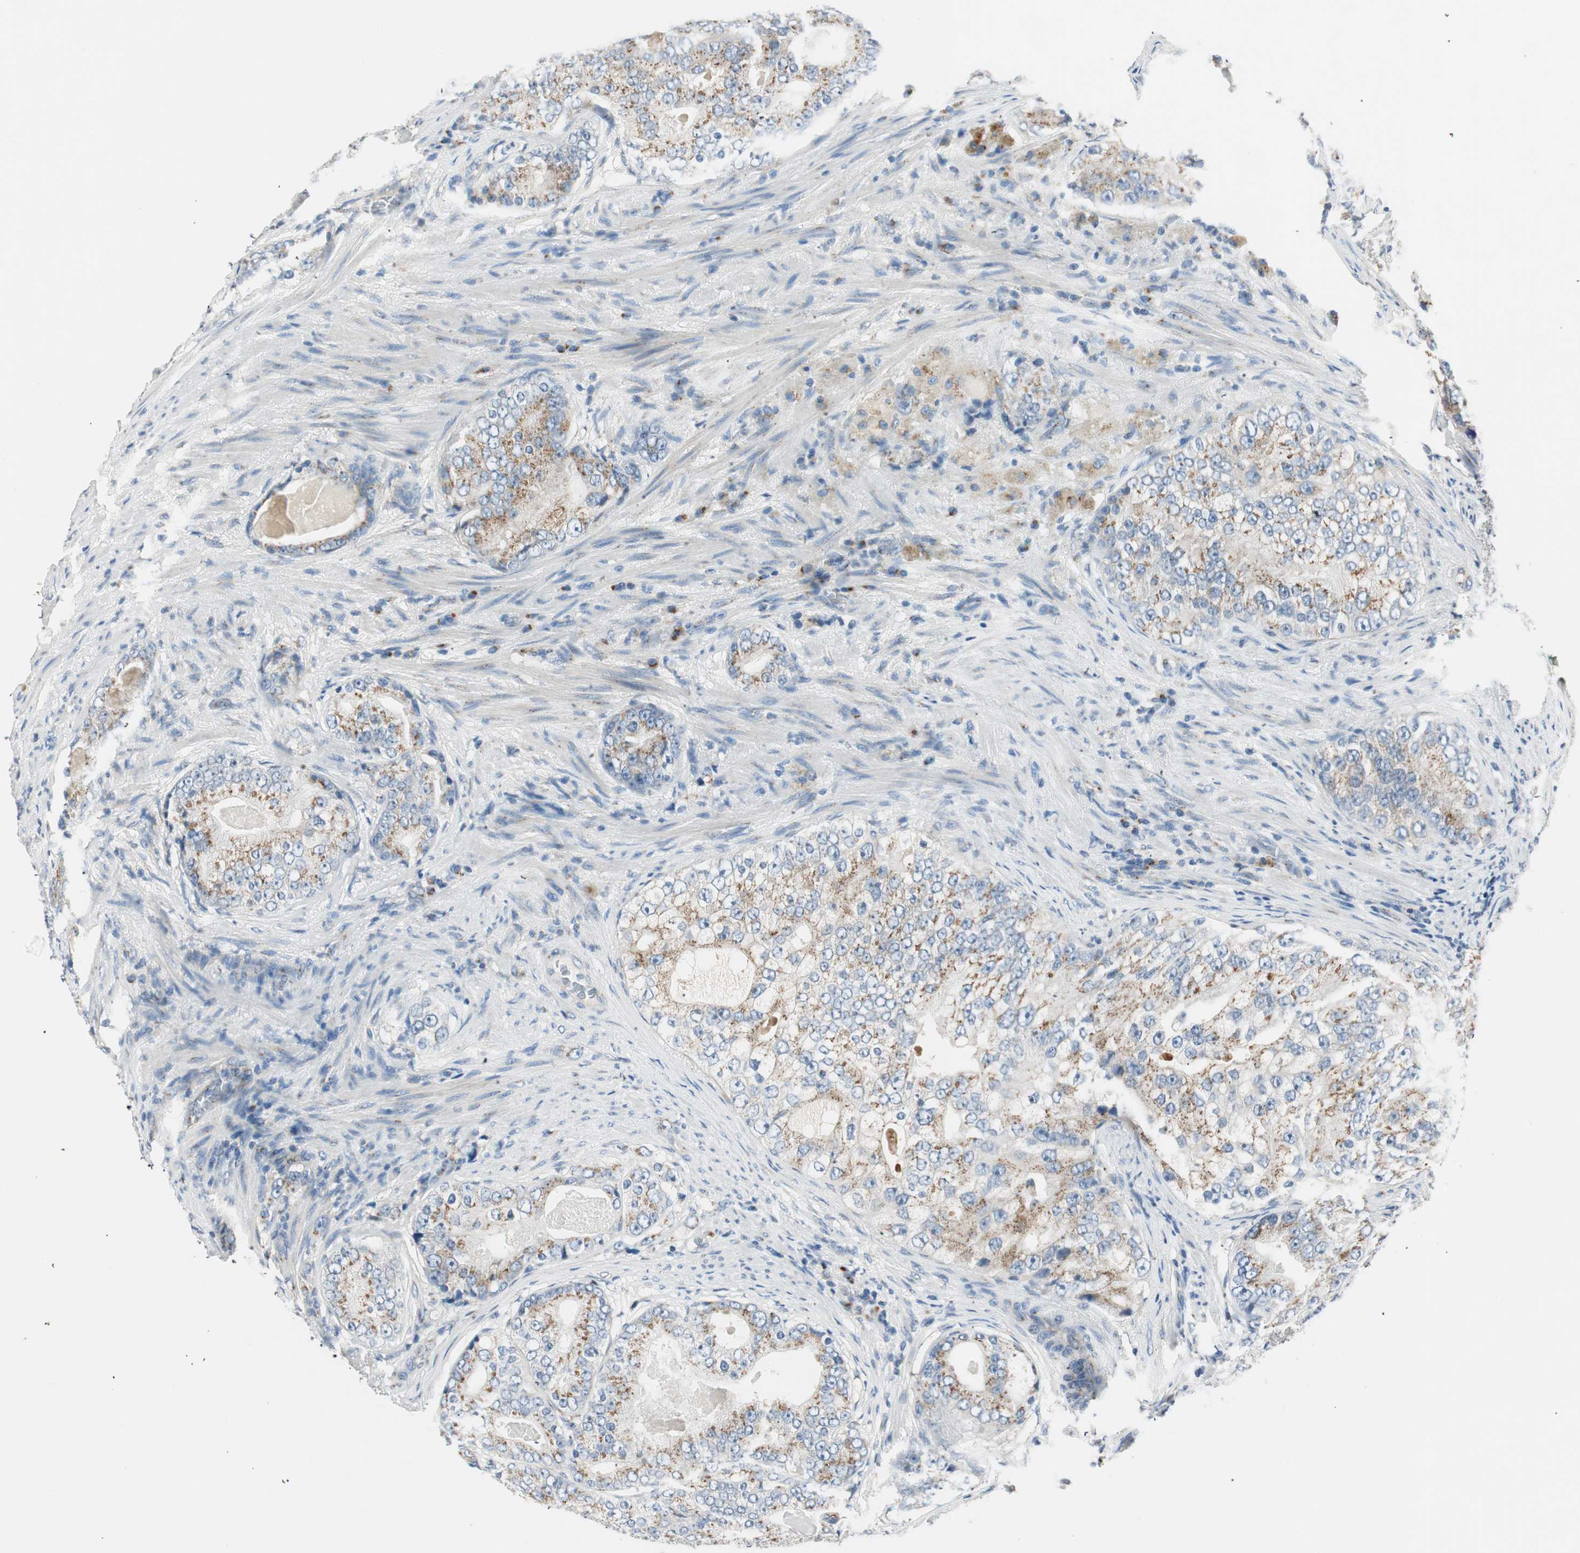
{"staining": {"intensity": "moderate", "quantity": ">75%", "location": "cytoplasmic/membranous"}, "tissue": "prostate cancer", "cell_type": "Tumor cells", "image_type": "cancer", "snomed": [{"axis": "morphology", "description": "Adenocarcinoma, High grade"}, {"axis": "topography", "description": "Prostate"}], "caption": "The immunohistochemical stain labels moderate cytoplasmic/membranous expression in tumor cells of prostate adenocarcinoma (high-grade) tissue. Using DAB (brown) and hematoxylin (blue) stains, captured at high magnification using brightfield microscopy.", "gene": "TMF1", "patient": {"sex": "male", "age": 66}}